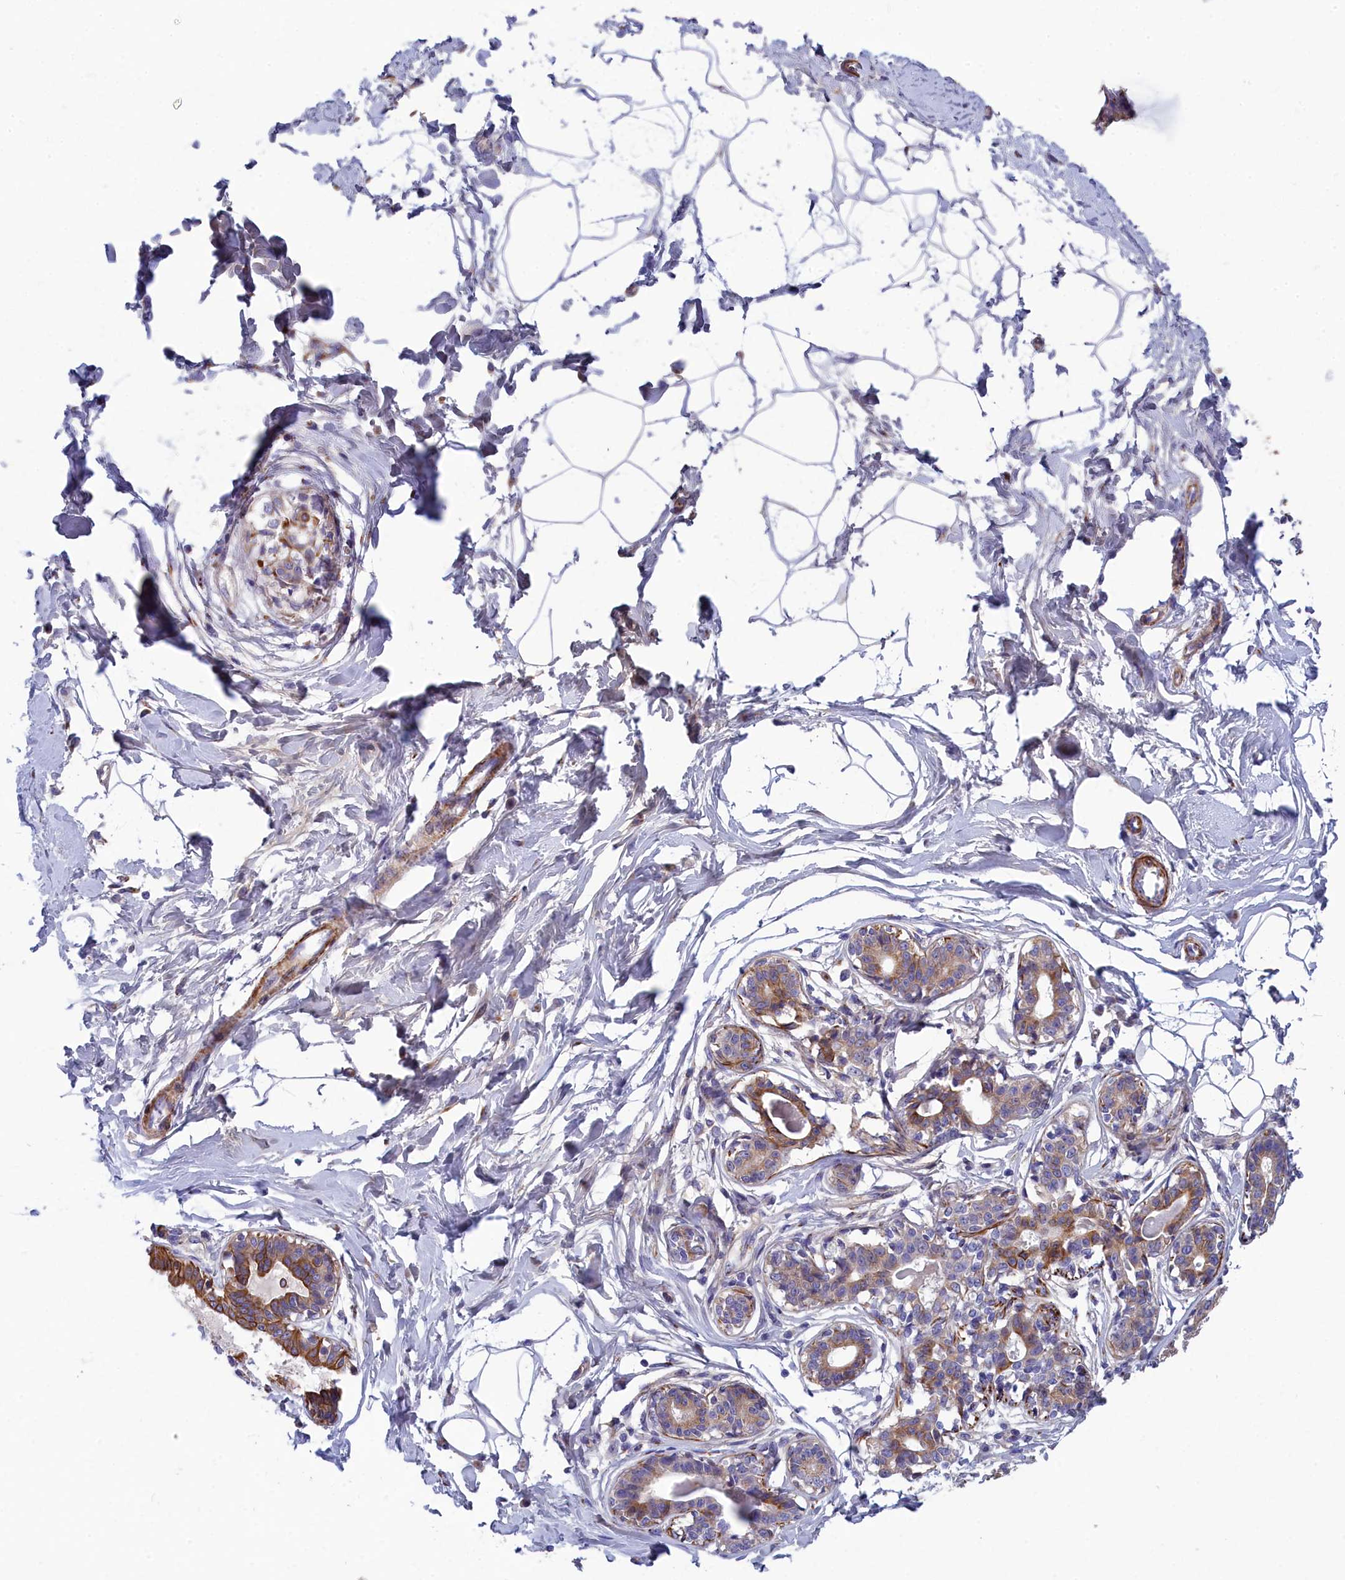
{"staining": {"intensity": "negative", "quantity": "none", "location": "none"}, "tissue": "breast", "cell_type": "Adipocytes", "image_type": "normal", "snomed": [{"axis": "morphology", "description": "Normal tissue, NOS"}, {"axis": "topography", "description": "Breast"}], "caption": "This micrograph is of benign breast stained with IHC to label a protein in brown with the nuclei are counter-stained blue. There is no expression in adipocytes. The staining is performed using DAB brown chromogen with nuclei counter-stained in using hematoxylin.", "gene": "TUBGCP4", "patient": {"sex": "female", "age": 45}}